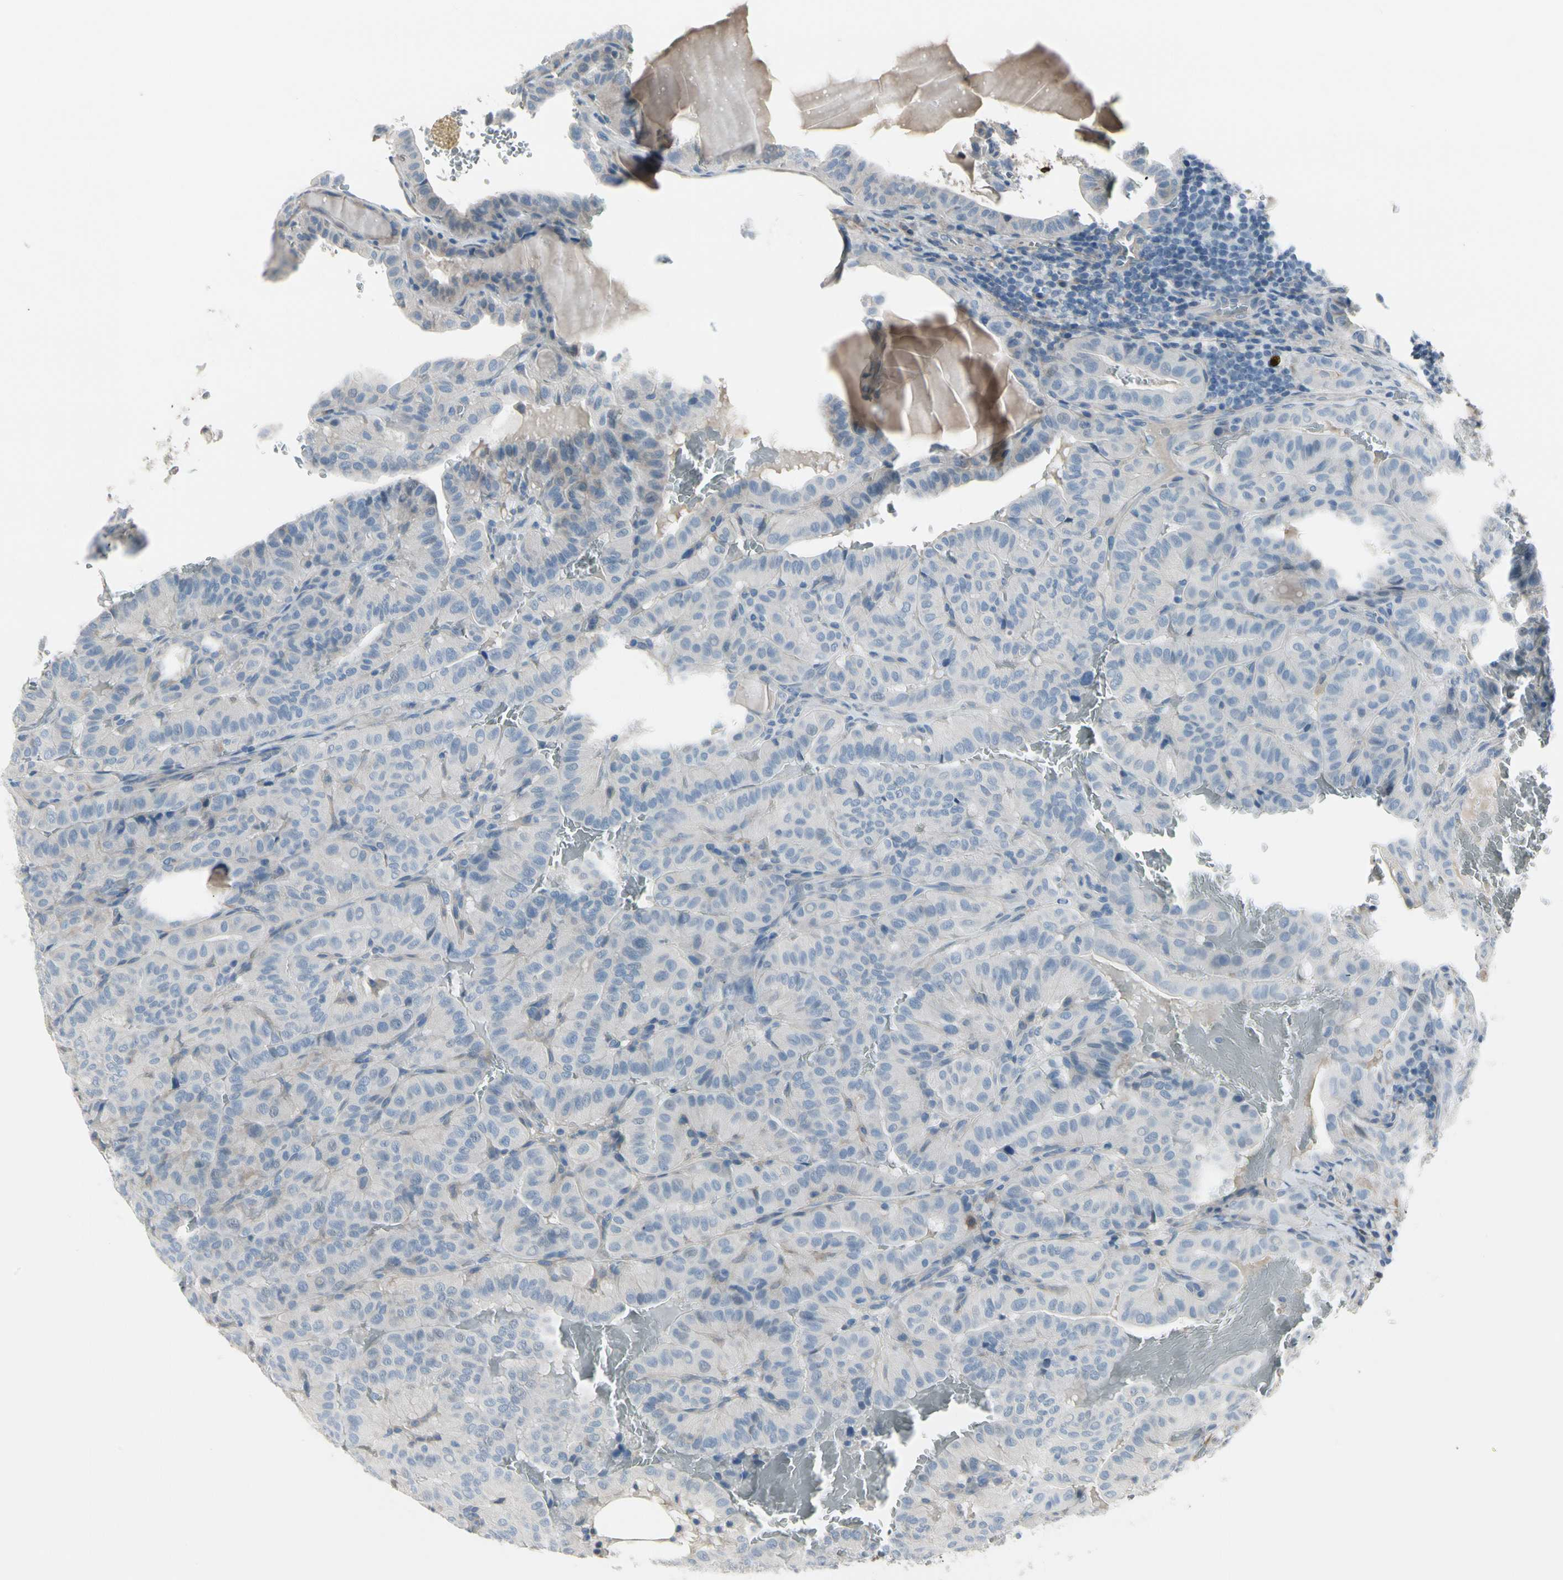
{"staining": {"intensity": "negative", "quantity": "none", "location": "none"}, "tissue": "thyroid cancer", "cell_type": "Tumor cells", "image_type": "cancer", "snomed": [{"axis": "morphology", "description": "Papillary adenocarcinoma, NOS"}, {"axis": "topography", "description": "Thyroid gland"}], "caption": "Image shows no significant protein staining in tumor cells of thyroid cancer. (Immunohistochemistry, brightfield microscopy, high magnification).", "gene": "PIGR", "patient": {"sex": "male", "age": 77}}